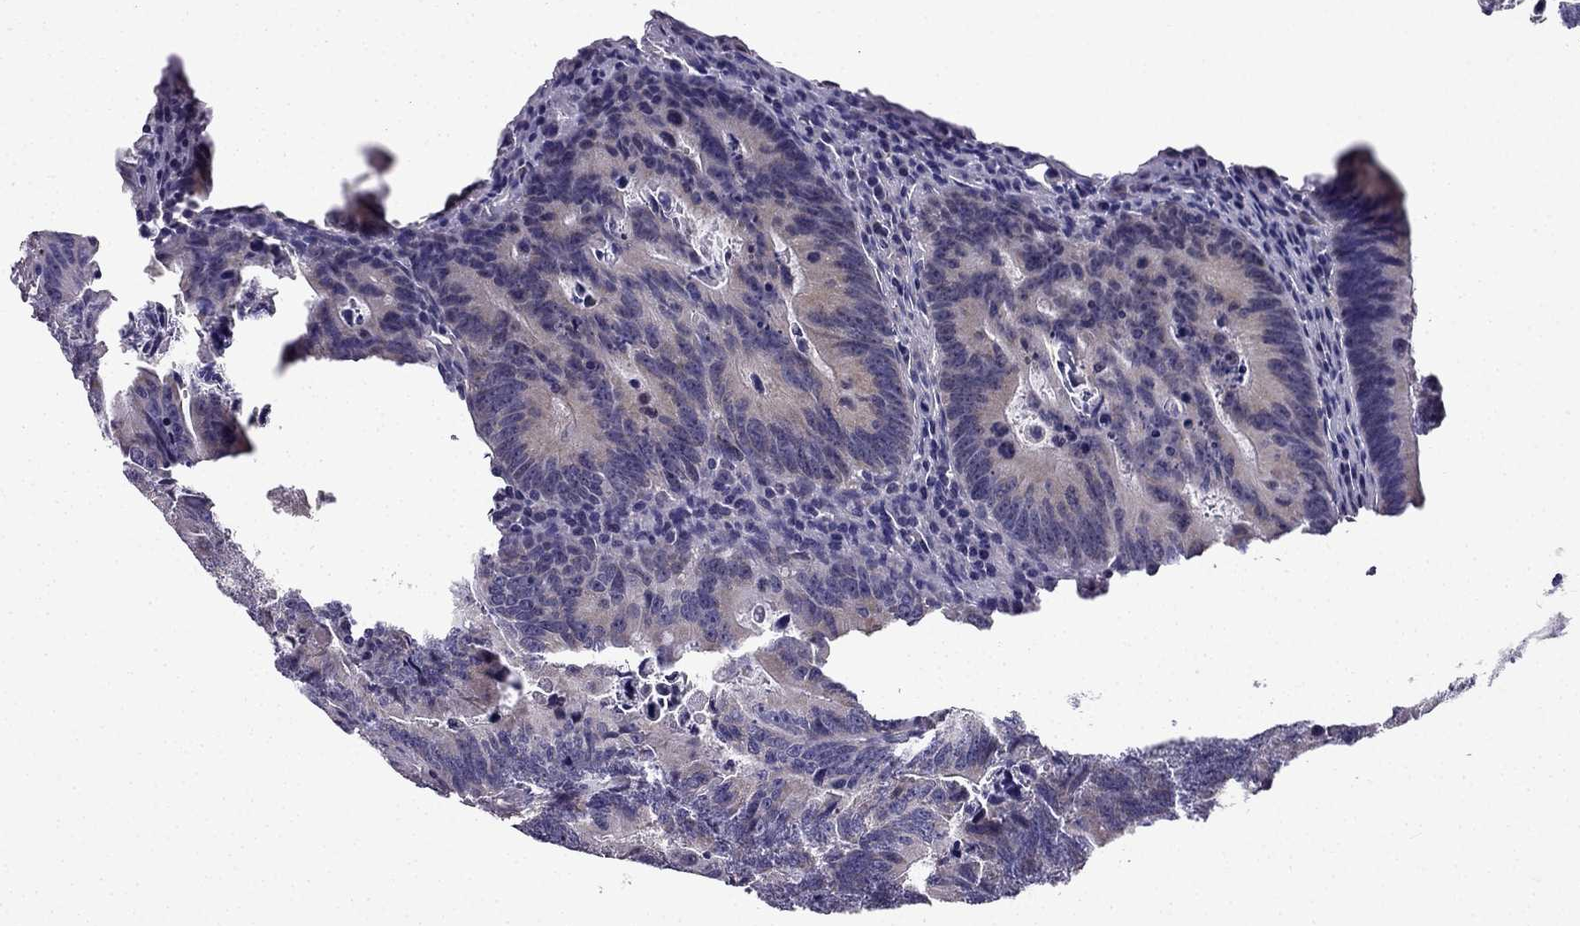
{"staining": {"intensity": "weak", "quantity": "<25%", "location": "cytoplasmic/membranous"}, "tissue": "colorectal cancer", "cell_type": "Tumor cells", "image_type": "cancer", "snomed": [{"axis": "morphology", "description": "Adenocarcinoma, NOS"}, {"axis": "topography", "description": "Colon"}], "caption": "A micrograph of colorectal cancer (adenocarcinoma) stained for a protein exhibits no brown staining in tumor cells.", "gene": "SLC6A2", "patient": {"sex": "female", "age": 87}}